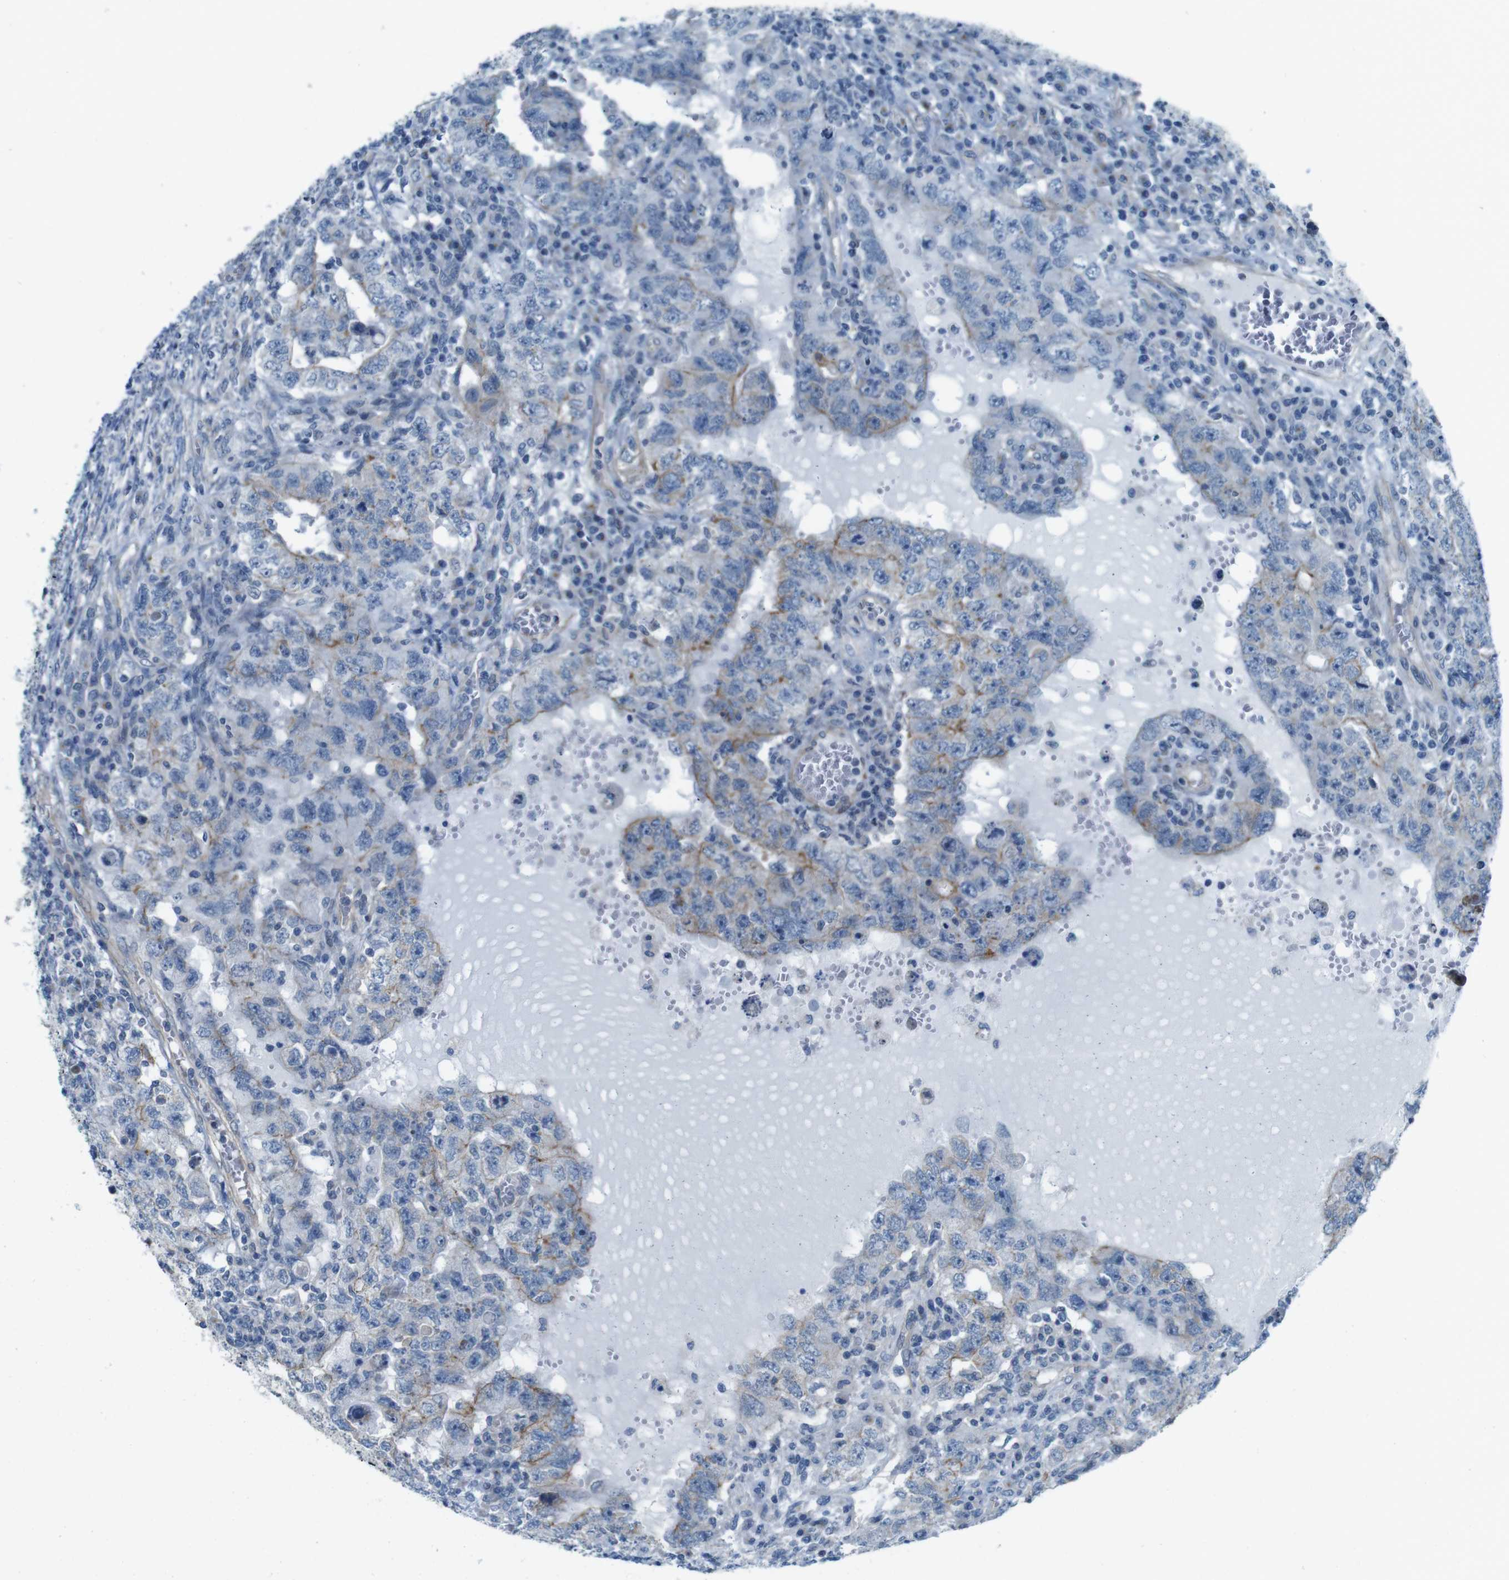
{"staining": {"intensity": "moderate", "quantity": "<25%", "location": "cytoplasmic/membranous"}, "tissue": "testis cancer", "cell_type": "Tumor cells", "image_type": "cancer", "snomed": [{"axis": "morphology", "description": "Carcinoma, Embryonal, NOS"}, {"axis": "topography", "description": "Testis"}], "caption": "Testis cancer (embryonal carcinoma) was stained to show a protein in brown. There is low levels of moderate cytoplasmic/membranous positivity in approximately <25% of tumor cells.", "gene": "SKI", "patient": {"sex": "male", "age": 26}}